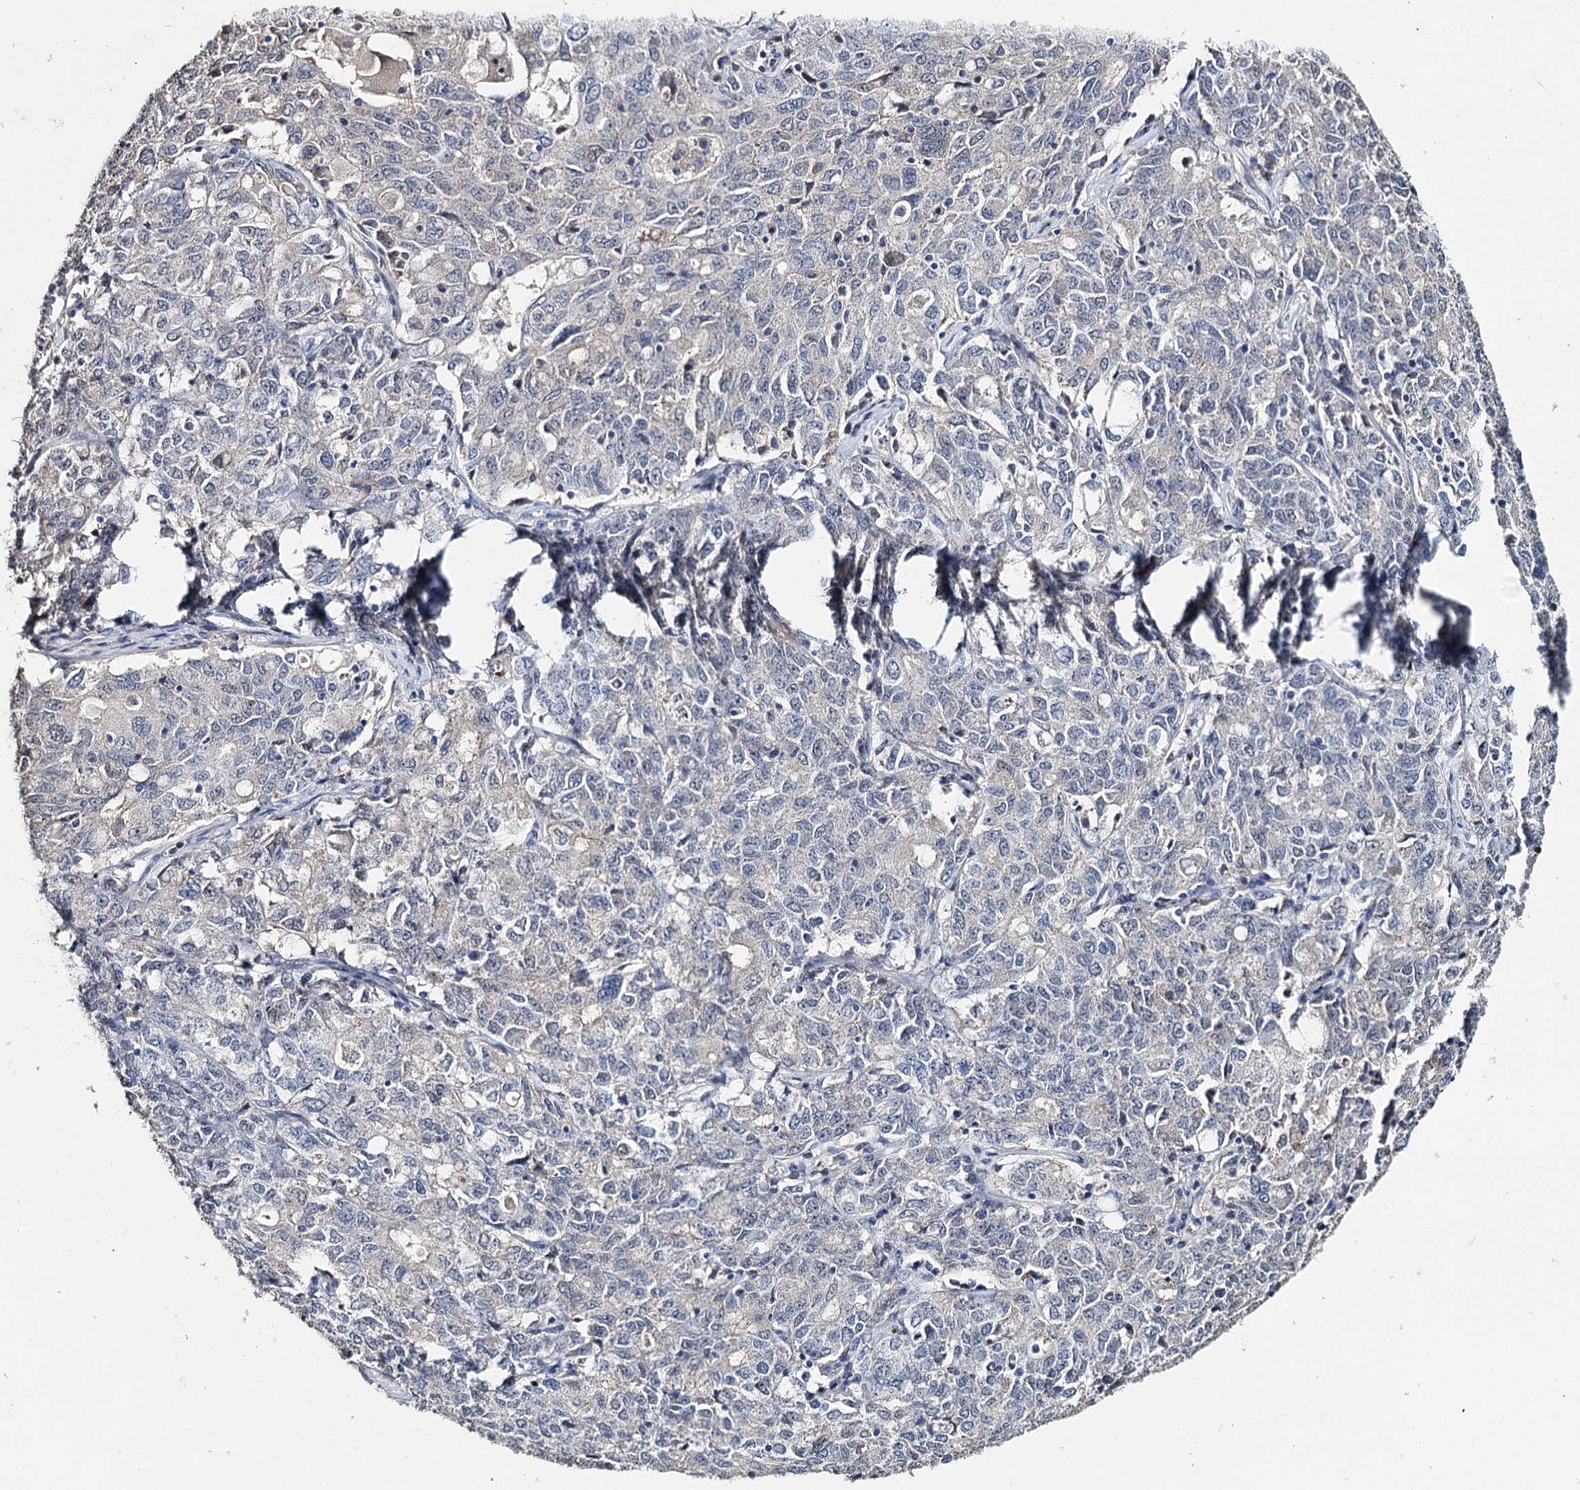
{"staining": {"intensity": "negative", "quantity": "none", "location": "none"}, "tissue": "ovarian cancer", "cell_type": "Tumor cells", "image_type": "cancer", "snomed": [{"axis": "morphology", "description": "Carcinoma, endometroid"}, {"axis": "topography", "description": "Ovary"}], "caption": "This histopathology image is of endometroid carcinoma (ovarian) stained with IHC to label a protein in brown with the nuclei are counter-stained blue. There is no staining in tumor cells.", "gene": "DNAH6", "patient": {"sex": "female", "age": 62}}